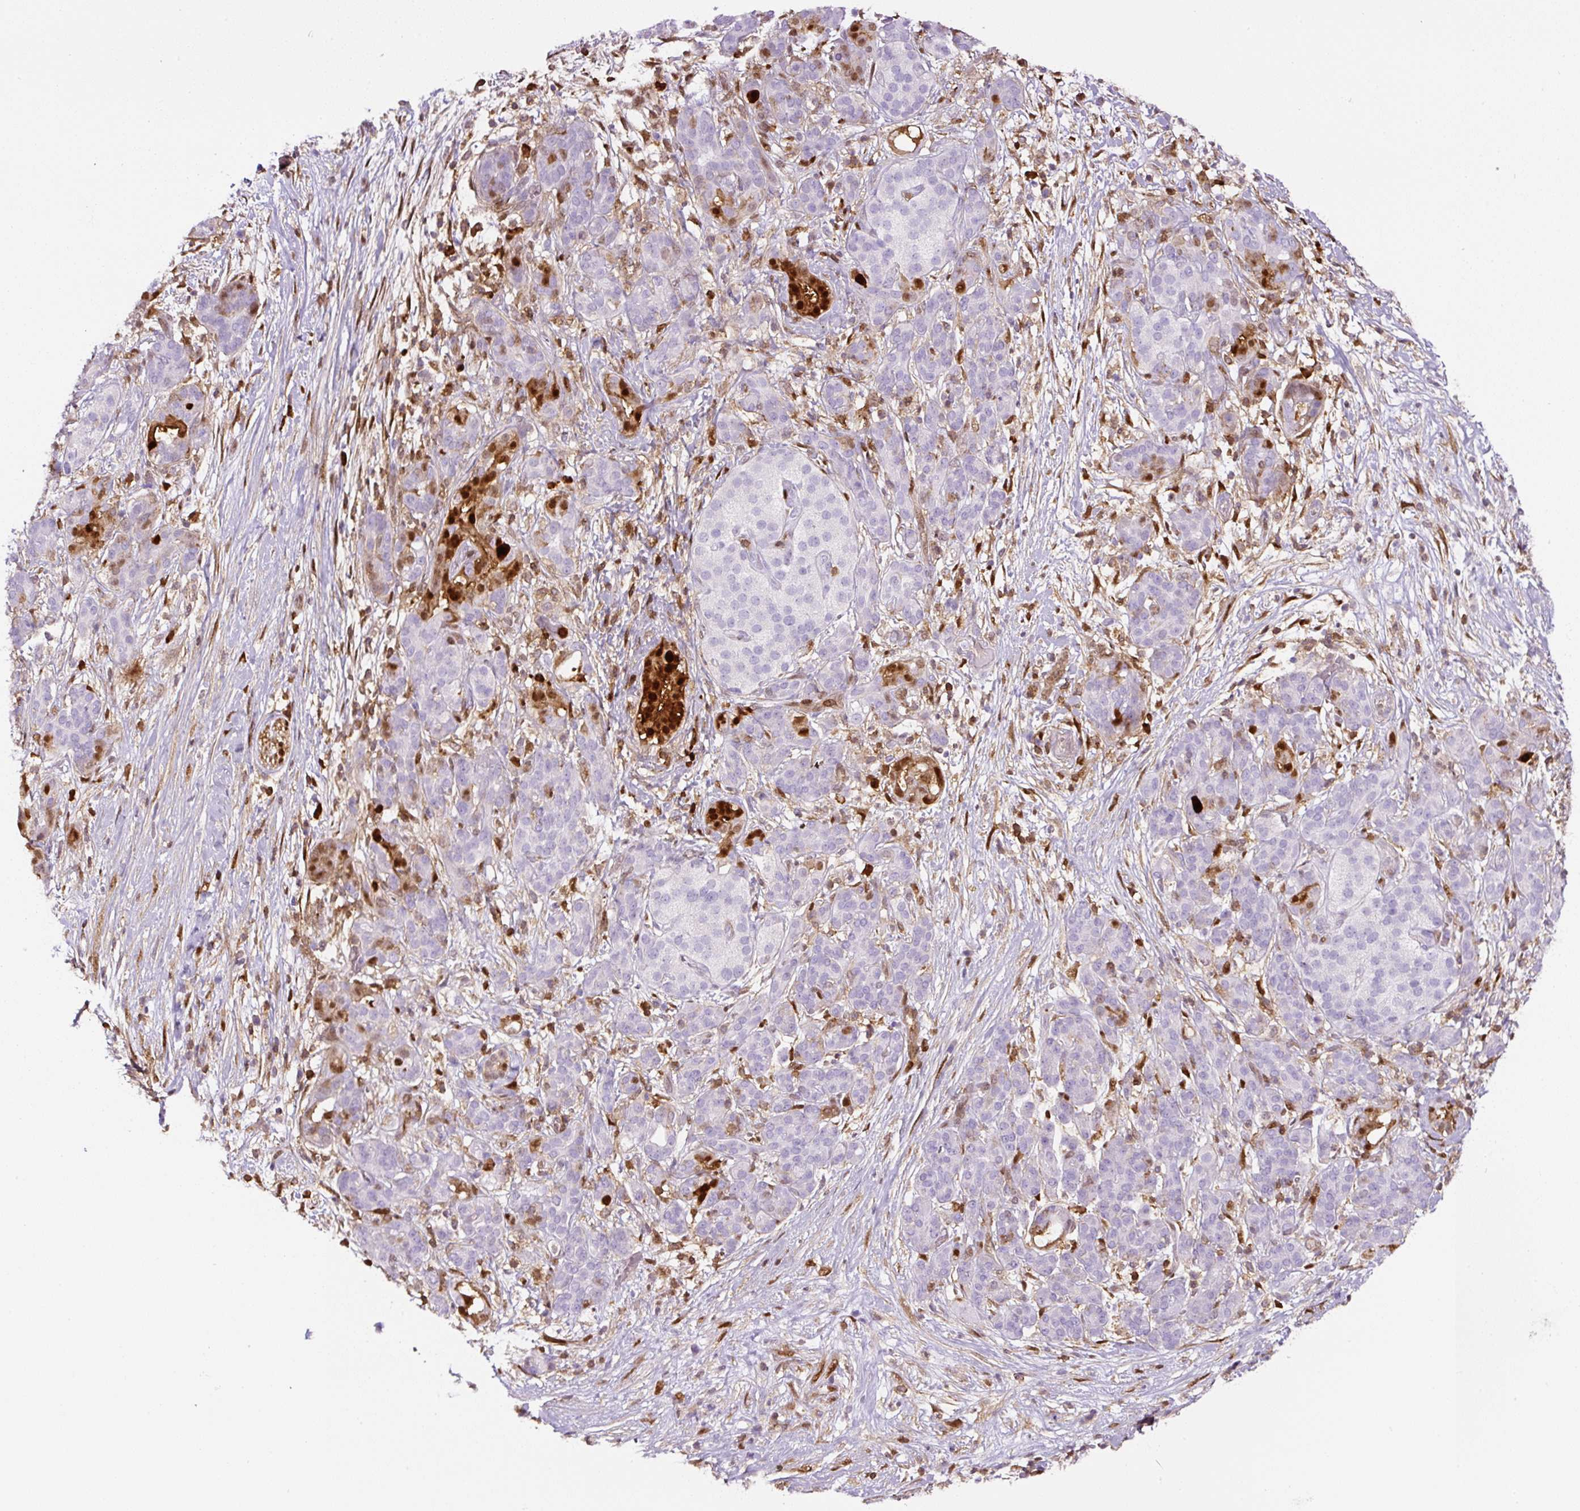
{"staining": {"intensity": "negative", "quantity": "none", "location": "none"}, "tissue": "pancreatic cancer", "cell_type": "Tumor cells", "image_type": "cancer", "snomed": [{"axis": "morphology", "description": "Adenocarcinoma, NOS"}, {"axis": "topography", "description": "Pancreas"}], "caption": "A photomicrograph of pancreatic cancer (adenocarcinoma) stained for a protein shows no brown staining in tumor cells.", "gene": "ANXA1", "patient": {"sex": "male", "age": 44}}